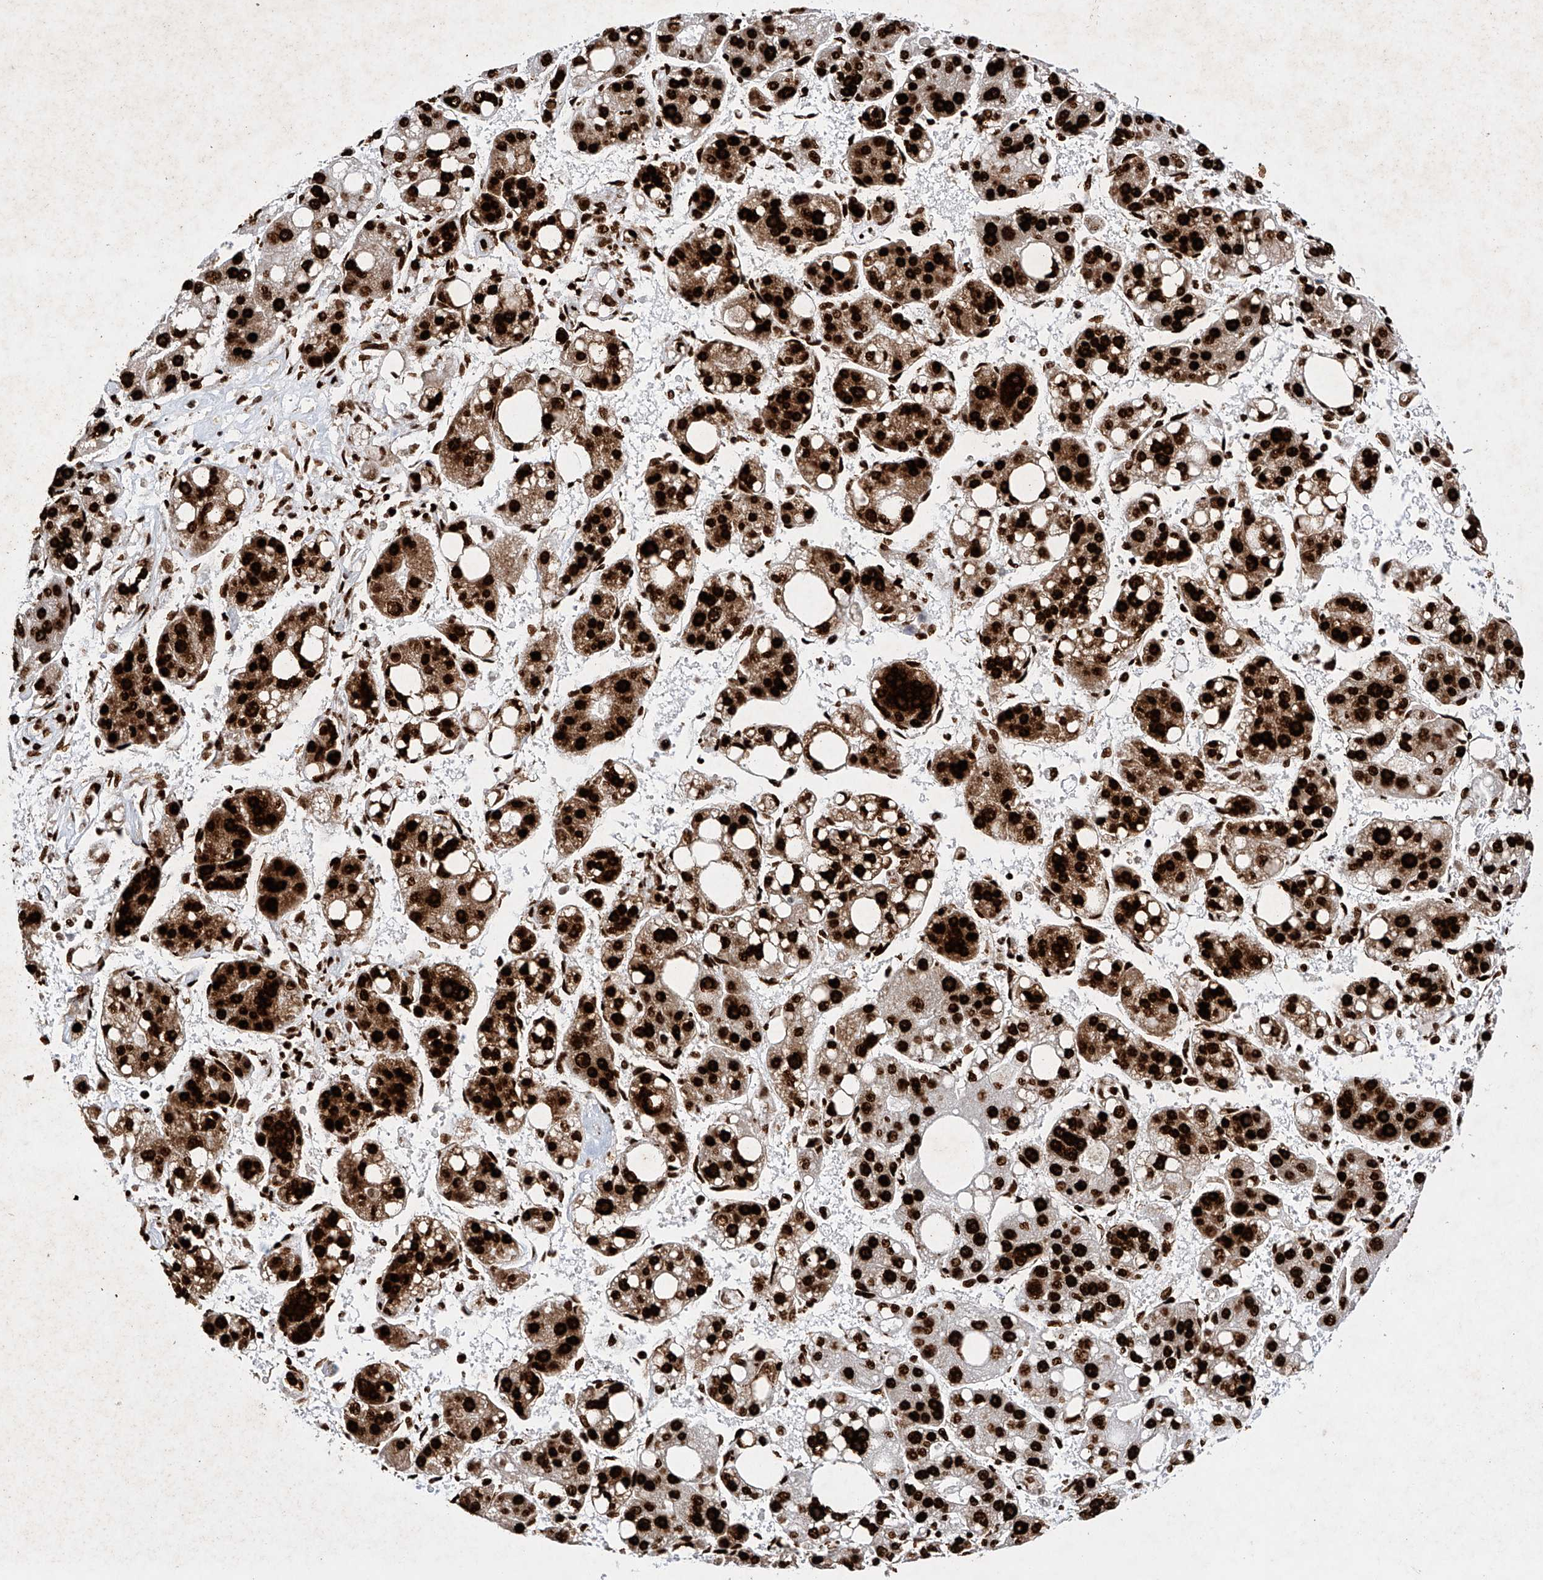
{"staining": {"intensity": "strong", "quantity": ">75%", "location": "cytoplasmic/membranous,nuclear"}, "tissue": "liver cancer", "cell_type": "Tumor cells", "image_type": "cancer", "snomed": [{"axis": "morphology", "description": "Carcinoma, Hepatocellular, NOS"}, {"axis": "topography", "description": "Liver"}], "caption": "Hepatocellular carcinoma (liver) stained with a brown dye displays strong cytoplasmic/membranous and nuclear positive positivity in about >75% of tumor cells.", "gene": "SRSF6", "patient": {"sex": "female", "age": 61}}